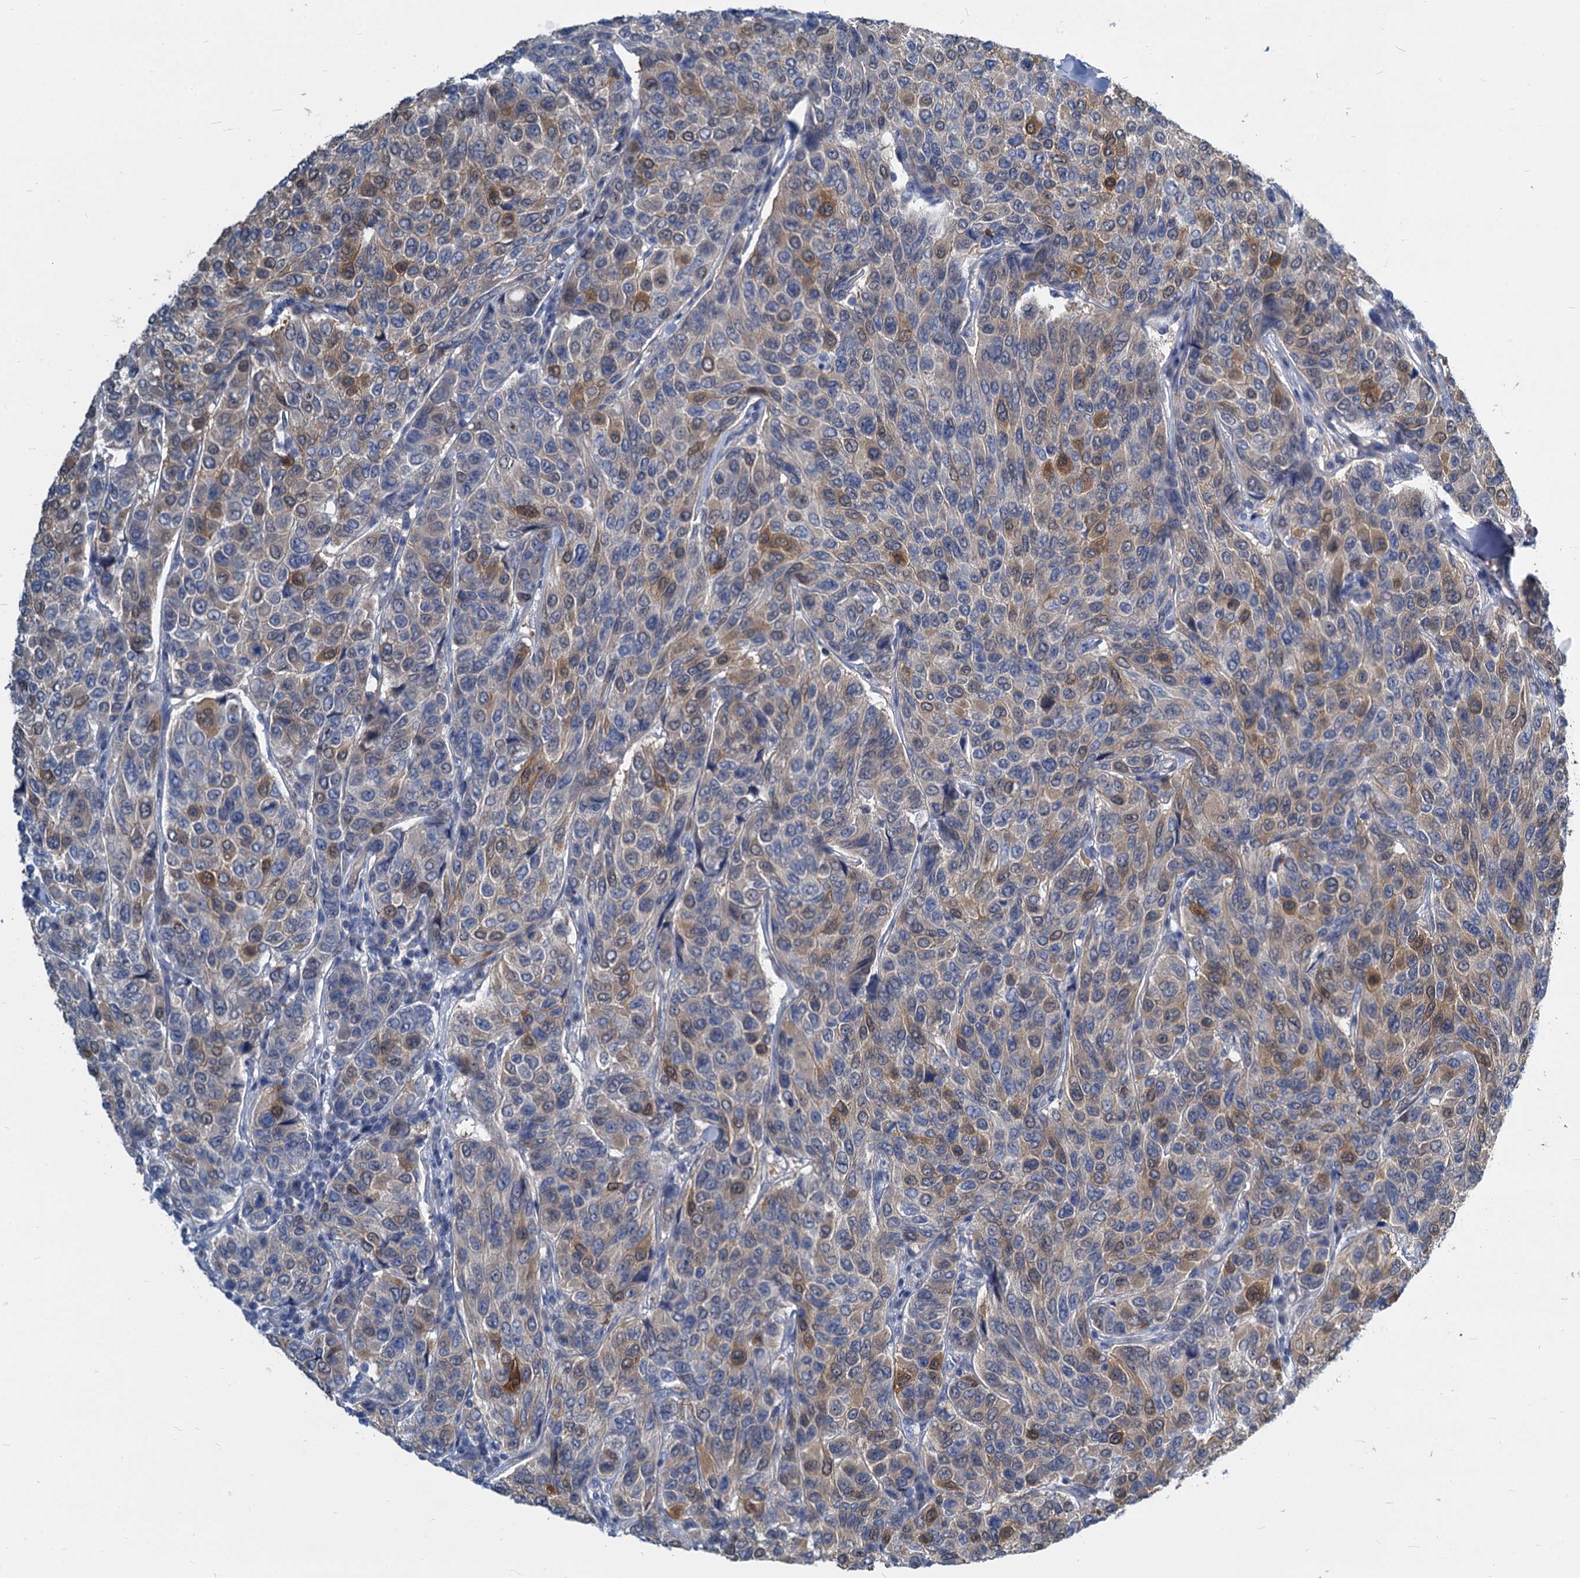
{"staining": {"intensity": "moderate", "quantity": "25%-75%", "location": "cytoplasmic/membranous"}, "tissue": "breast cancer", "cell_type": "Tumor cells", "image_type": "cancer", "snomed": [{"axis": "morphology", "description": "Duct carcinoma"}, {"axis": "topography", "description": "Breast"}], "caption": "Breast cancer (intraductal carcinoma) stained with a protein marker displays moderate staining in tumor cells.", "gene": "GSTM3", "patient": {"sex": "female", "age": 55}}